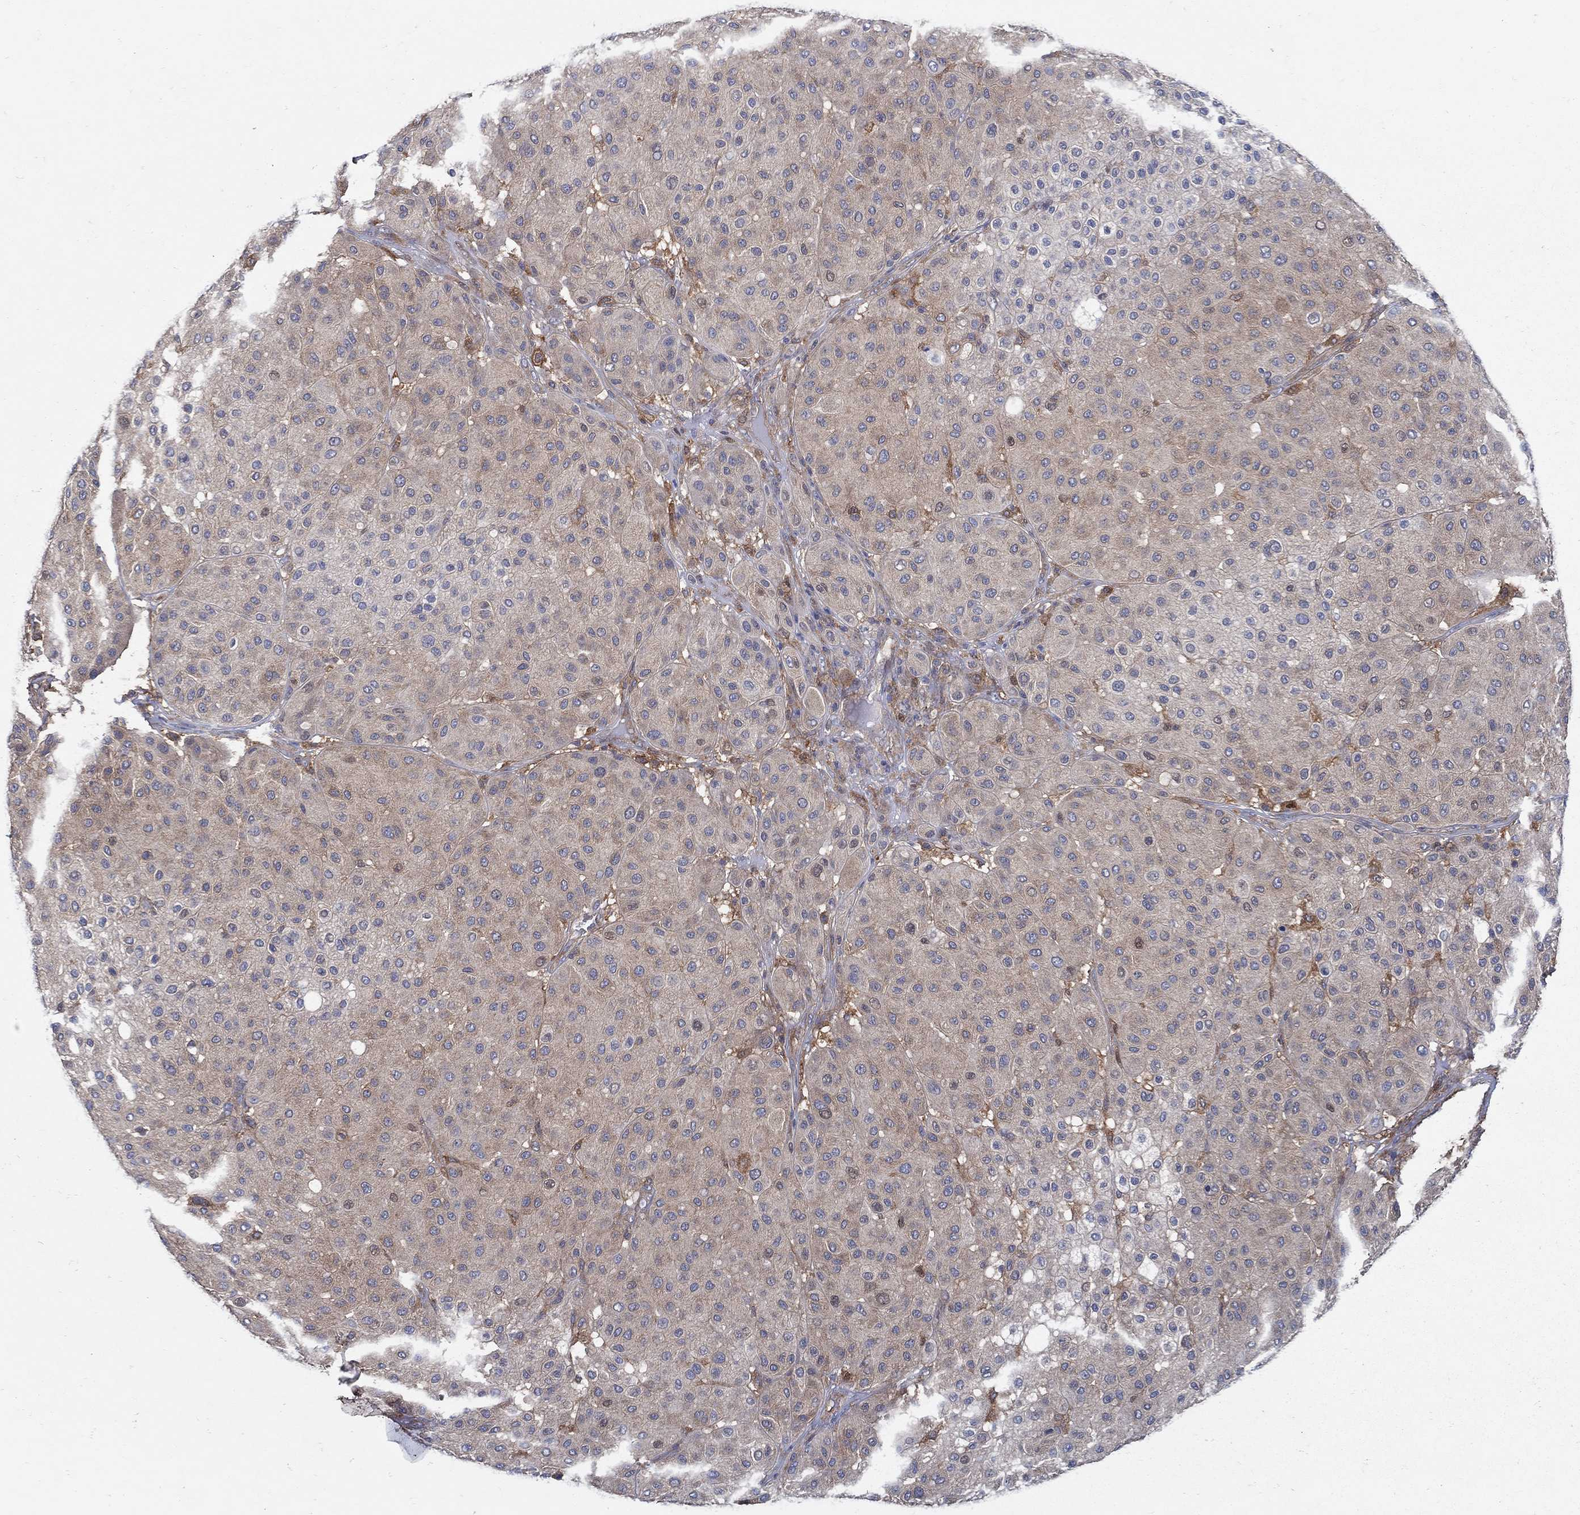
{"staining": {"intensity": "weak", "quantity": "25%-75%", "location": "cytoplasmic/membranous"}, "tissue": "melanoma", "cell_type": "Tumor cells", "image_type": "cancer", "snomed": [{"axis": "morphology", "description": "Malignant melanoma, Metastatic site"}, {"axis": "topography", "description": "Smooth muscle"}], "caption": "The photomicrograph reveals a brown stain indicating the presence of a protein in the cytoplasmic/membranous of tumor cells in melanoma.", "gene": "MTHFR", "patient": {"sex": "male", "age": 41}}